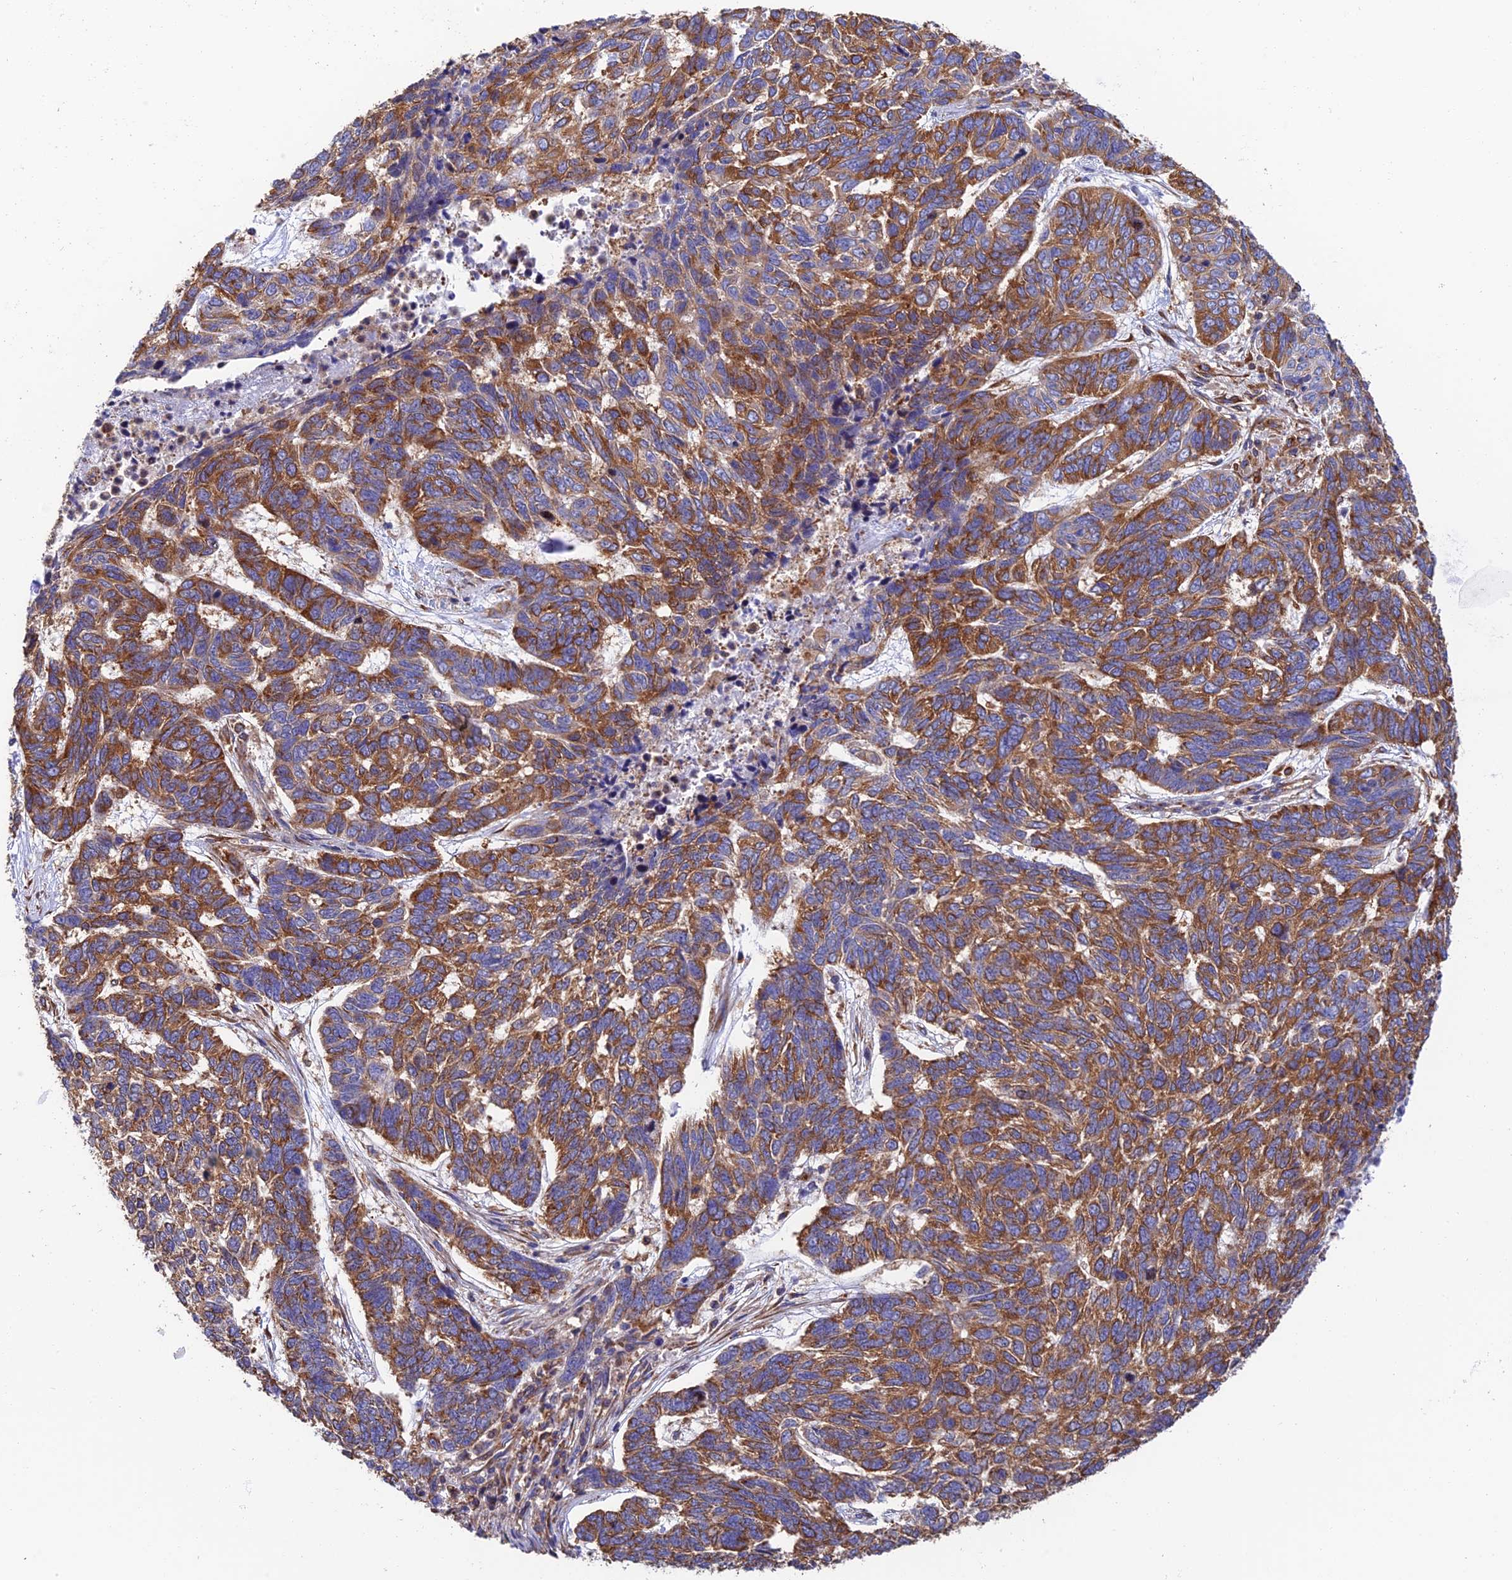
{"staining": {"intensity": "moderate", "quantity": ">75%", "location": "cytoplasmic/membranous"}, "tissue": "skin cancer", "cell_type": "Tumor cells", "image_type": "cancer", "snomed": [{"axis": "morphology", "description": "Basal cell carcinoma"}, {"axis": "topography", "description": "Skin"}], "caption": "The image exhibits immunohistochemical staining of skin basal cell carcinoma. There is moderate cytoplasmic/membranous expression is present in approximately >75% of tumor cells. Using DAB (brown) and hematoxylin (blue) stains, captured at high magnification using brightfield microscopy.", "gene": "DCTN2", "patient": {"sex": "female", "age": 65}}